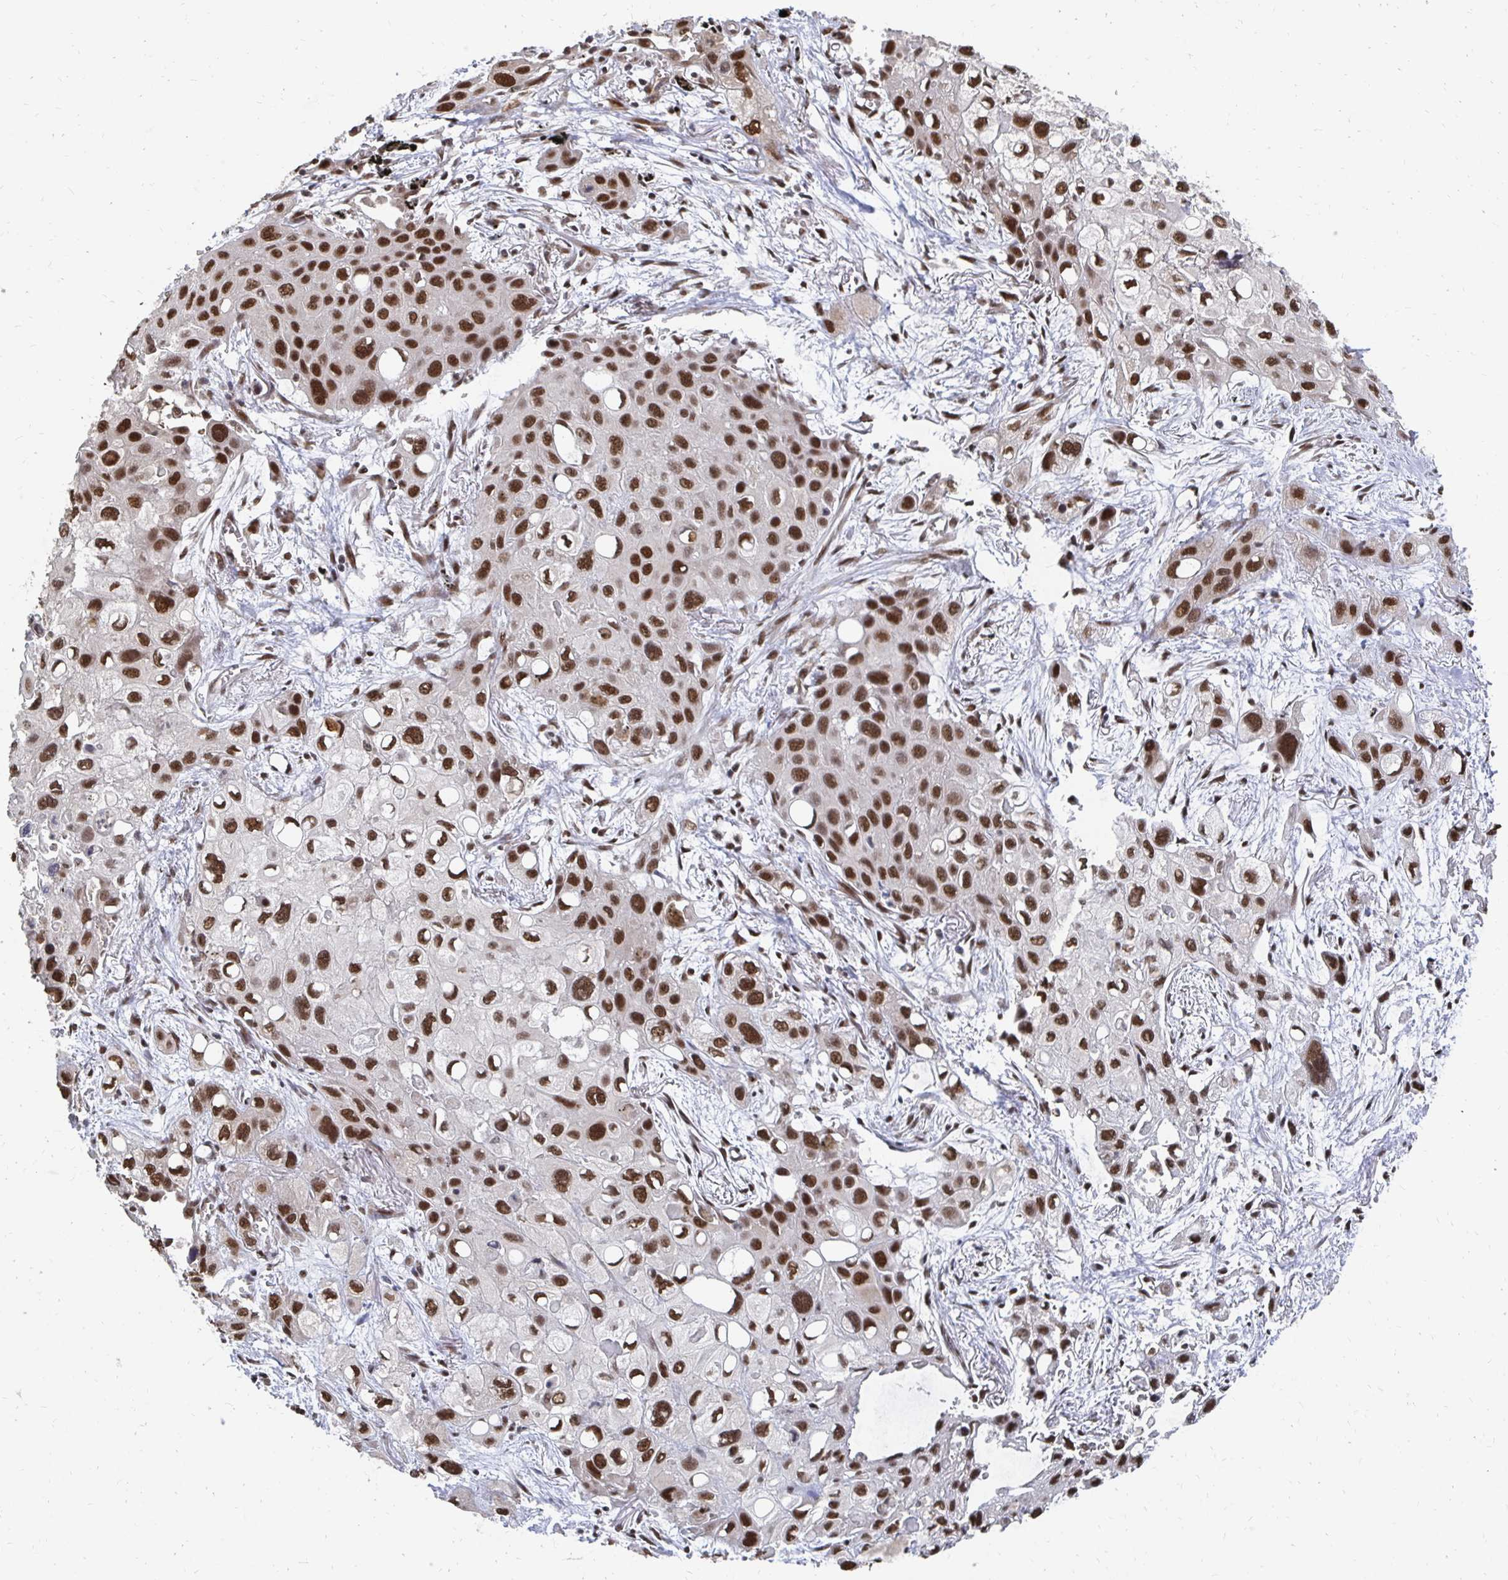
{"staining": {"intensity": "strong", "quantity": ">75%", "location": "nuclear"}, "tissue": "lung cancer", "cell_type": "Tumor cells", "image_type": "cancer", "snomed": [{"axis": "morphology", "description": "Squamous cell carcinoma, NOS"}, {"axis": "morphology", "description": "Squamous cell carcinoma, metastatic, NOS"}, {"axis": "topography", "description": "Lung"}], "caption": "Immunohistochemistry (DAB (3,3'-diaminobenzidine)) staining of human lung cancer displays strong nuclear protein positivity in approximately >75% of tumor cells. The staining was performed using DAB (3,3'-diaminobenzidine) to visualize the protein expression in brown, while the nuclei were stained in blue with hematoxylin (Magnification: 20x).", "gene": "GTF3C6", "patient": {"sex": "male", "age": 59}}